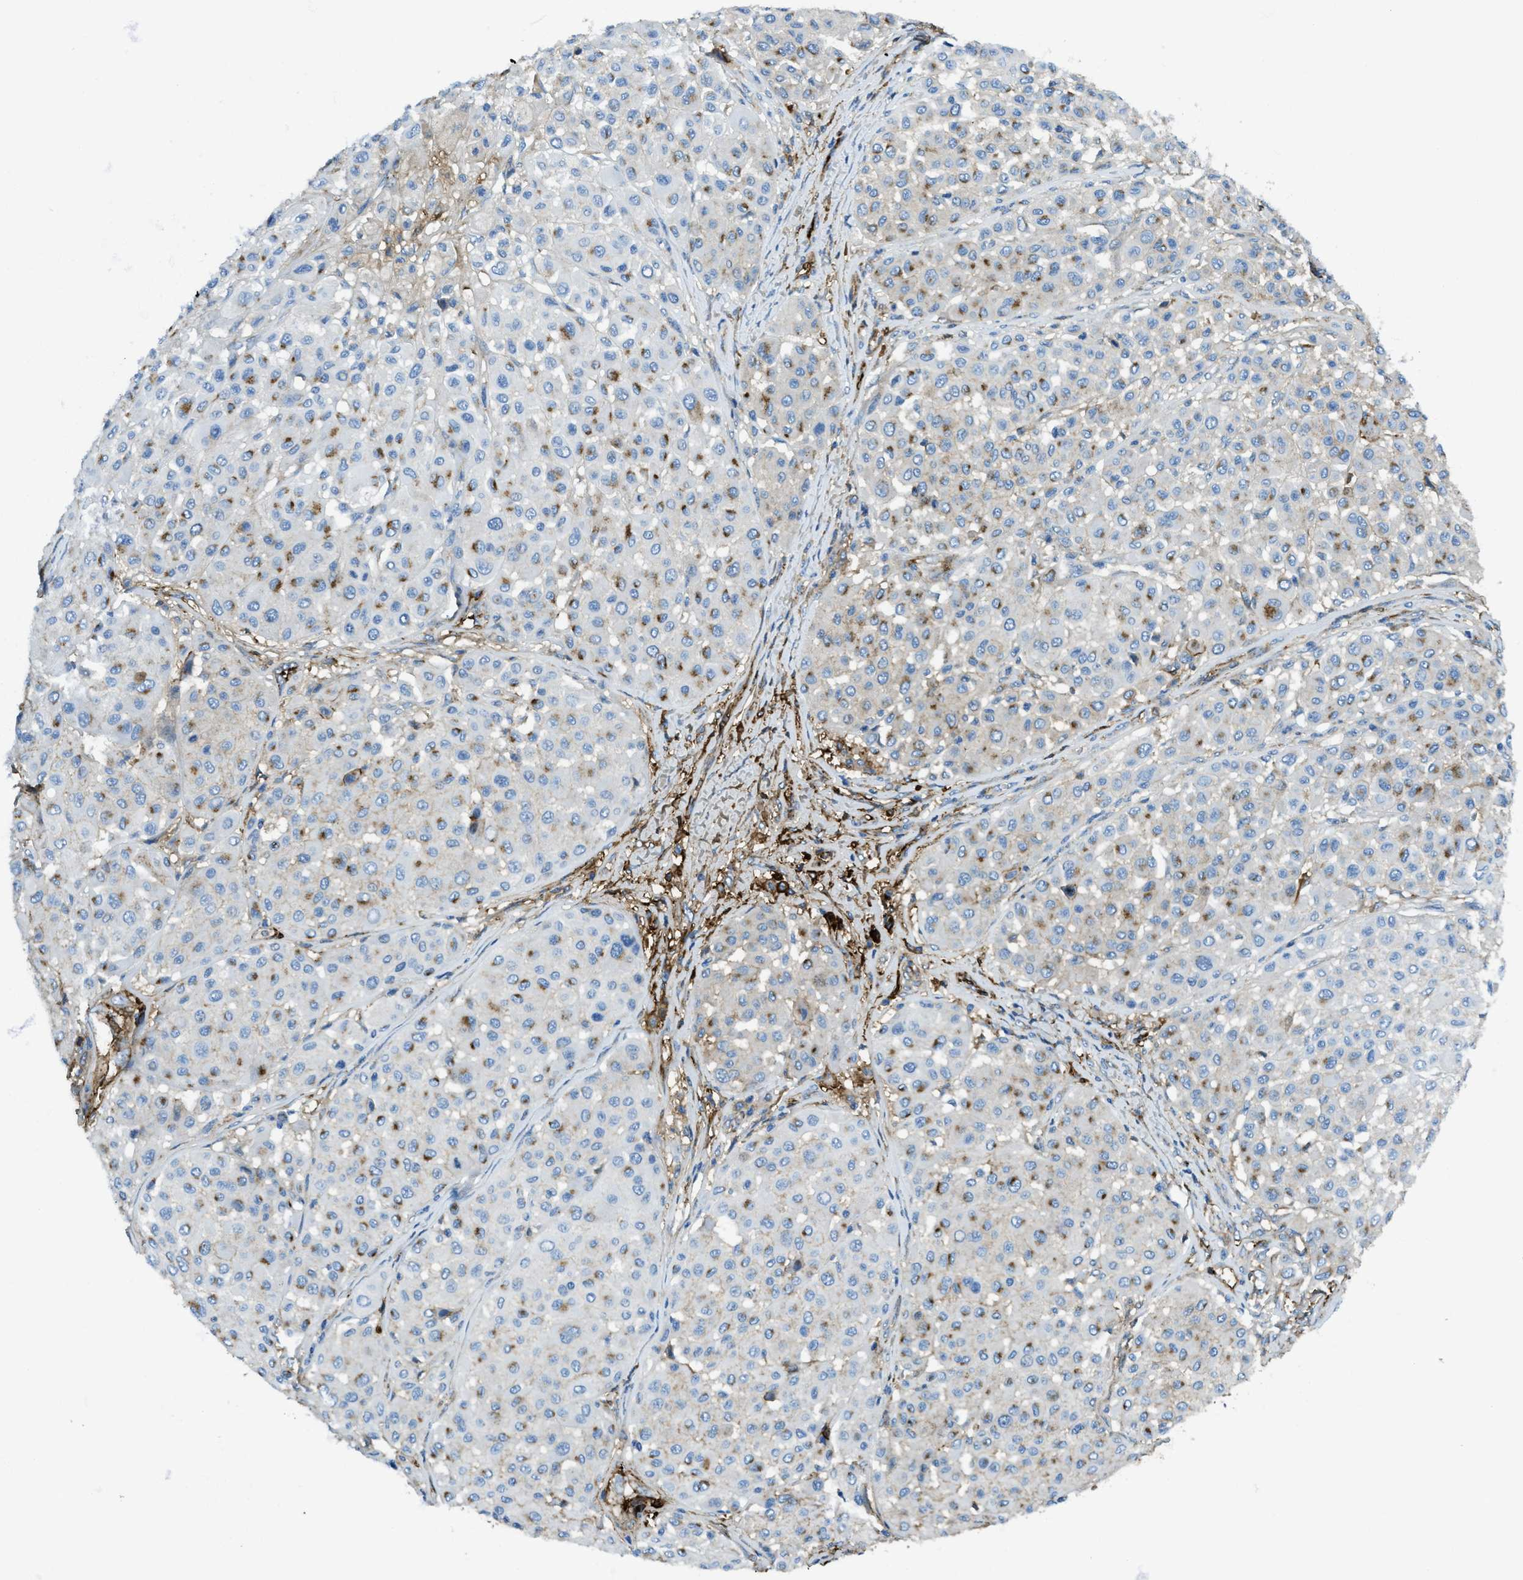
{"staining": {"intensity": "moderate", "quantity": "<25%", "location": "cytoplasmic/membranous"}, "tissue": "melanoma", "cell_type": "Tumor cells", "image_type": "cancer", "snomed": [{"axis": "morphology", "description": "Malignant melanoma, Metastatic site"}, {"axis": "topography", "description": "Soft tissue"}], "caption": "Tumor cells exhibit low levels of moderate cytoplasmic/membranous expression in about <25% of cells in human malignant melanoma (metastatic site).", "gene": "TRIM59", "patient": {"sex": "male", "age": 41}}